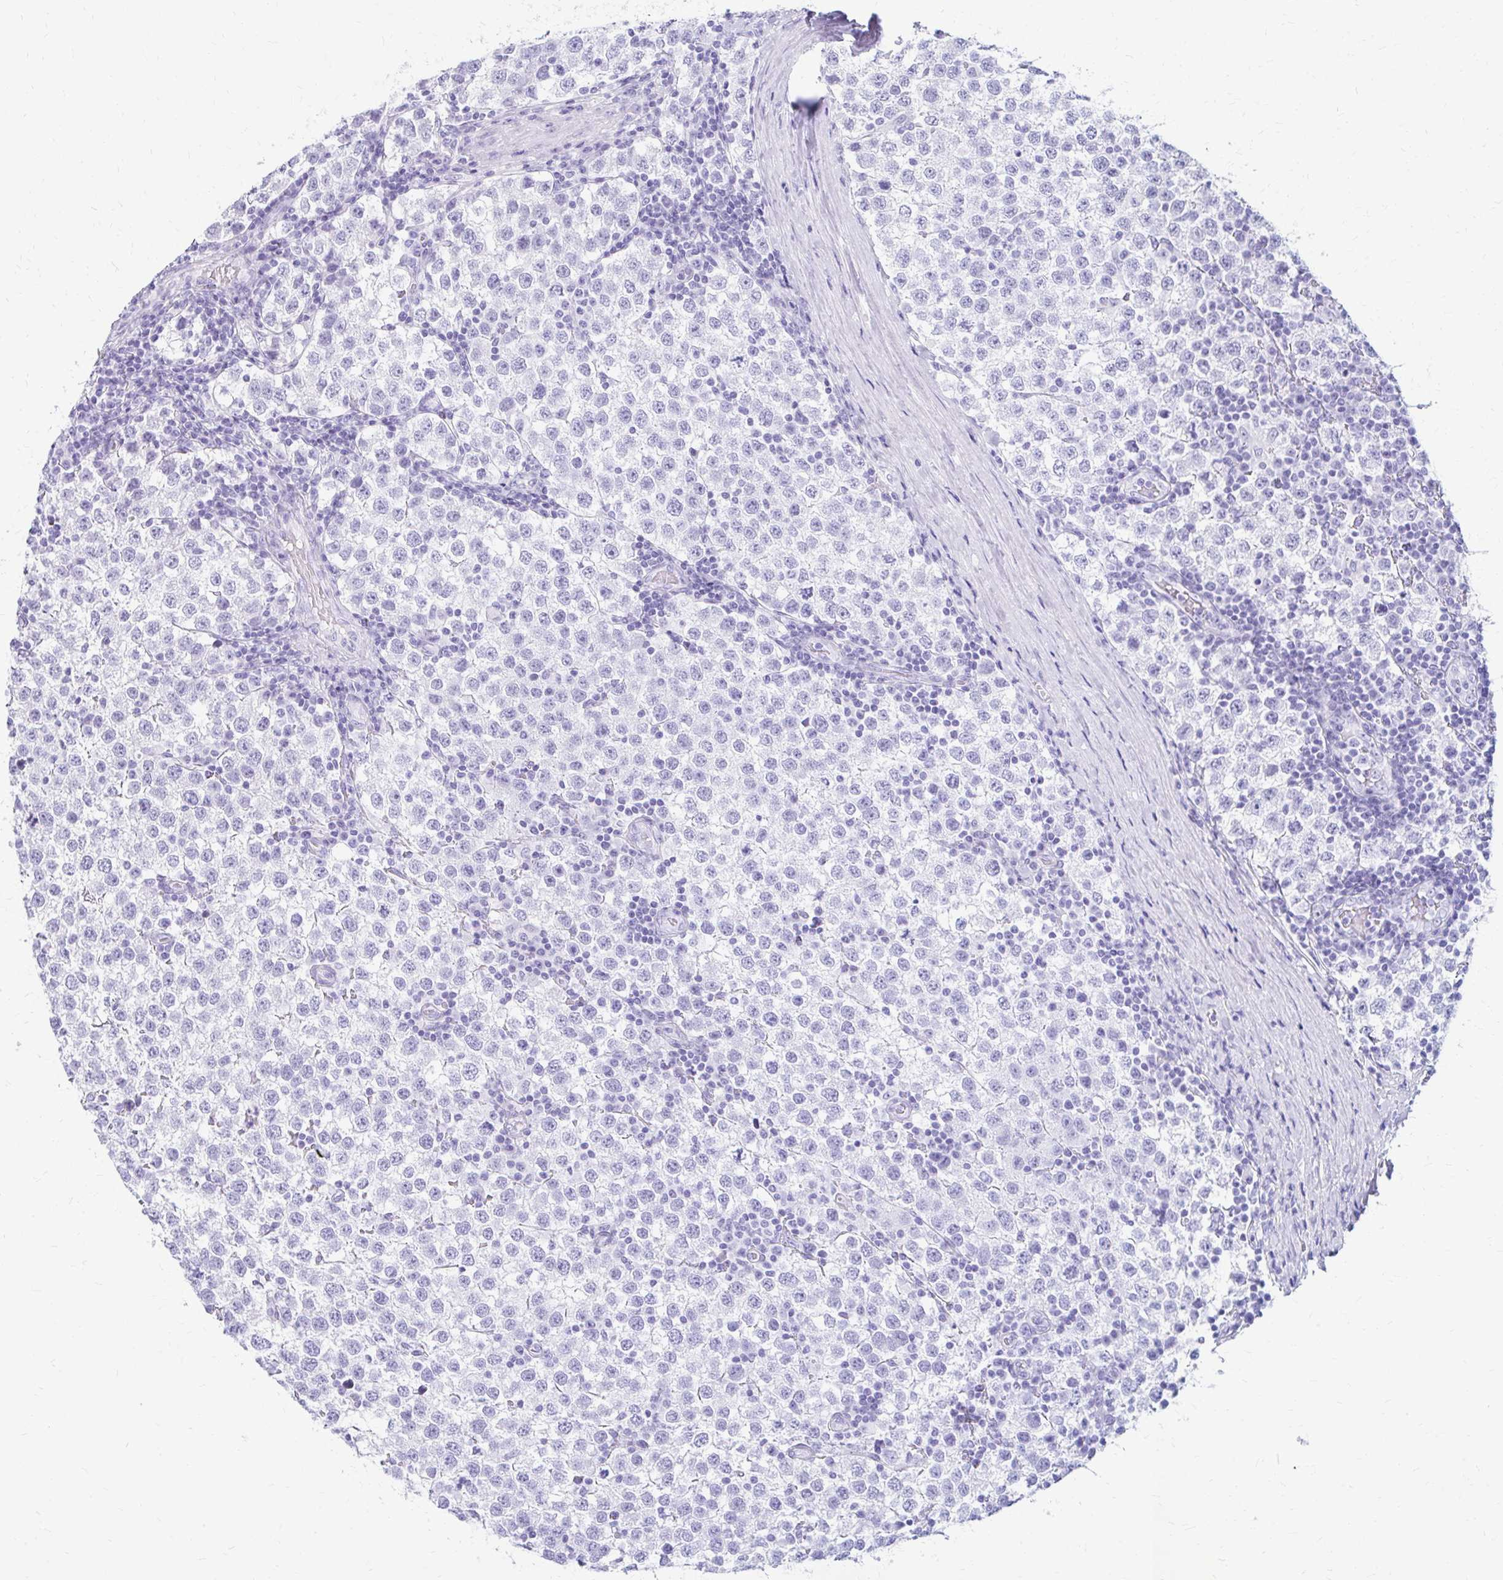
{"staining": {"intensity": "negative", "quantity": "none", "location": "none"}, "tissue": "testis cancer", "cell_type": "Tumor cells", "image_type": "cancer", "snomed": [{"axis": "morphology", "description": "Seminoma, NOS"}, {"axis": "topography", "description": "Testis"}], "caption": "Photomicrograph shows no significant protein expression in tumor cells of seminoma (testis).", "gene": "RGS16", "patient": {"sex": "male", "age": 34}}